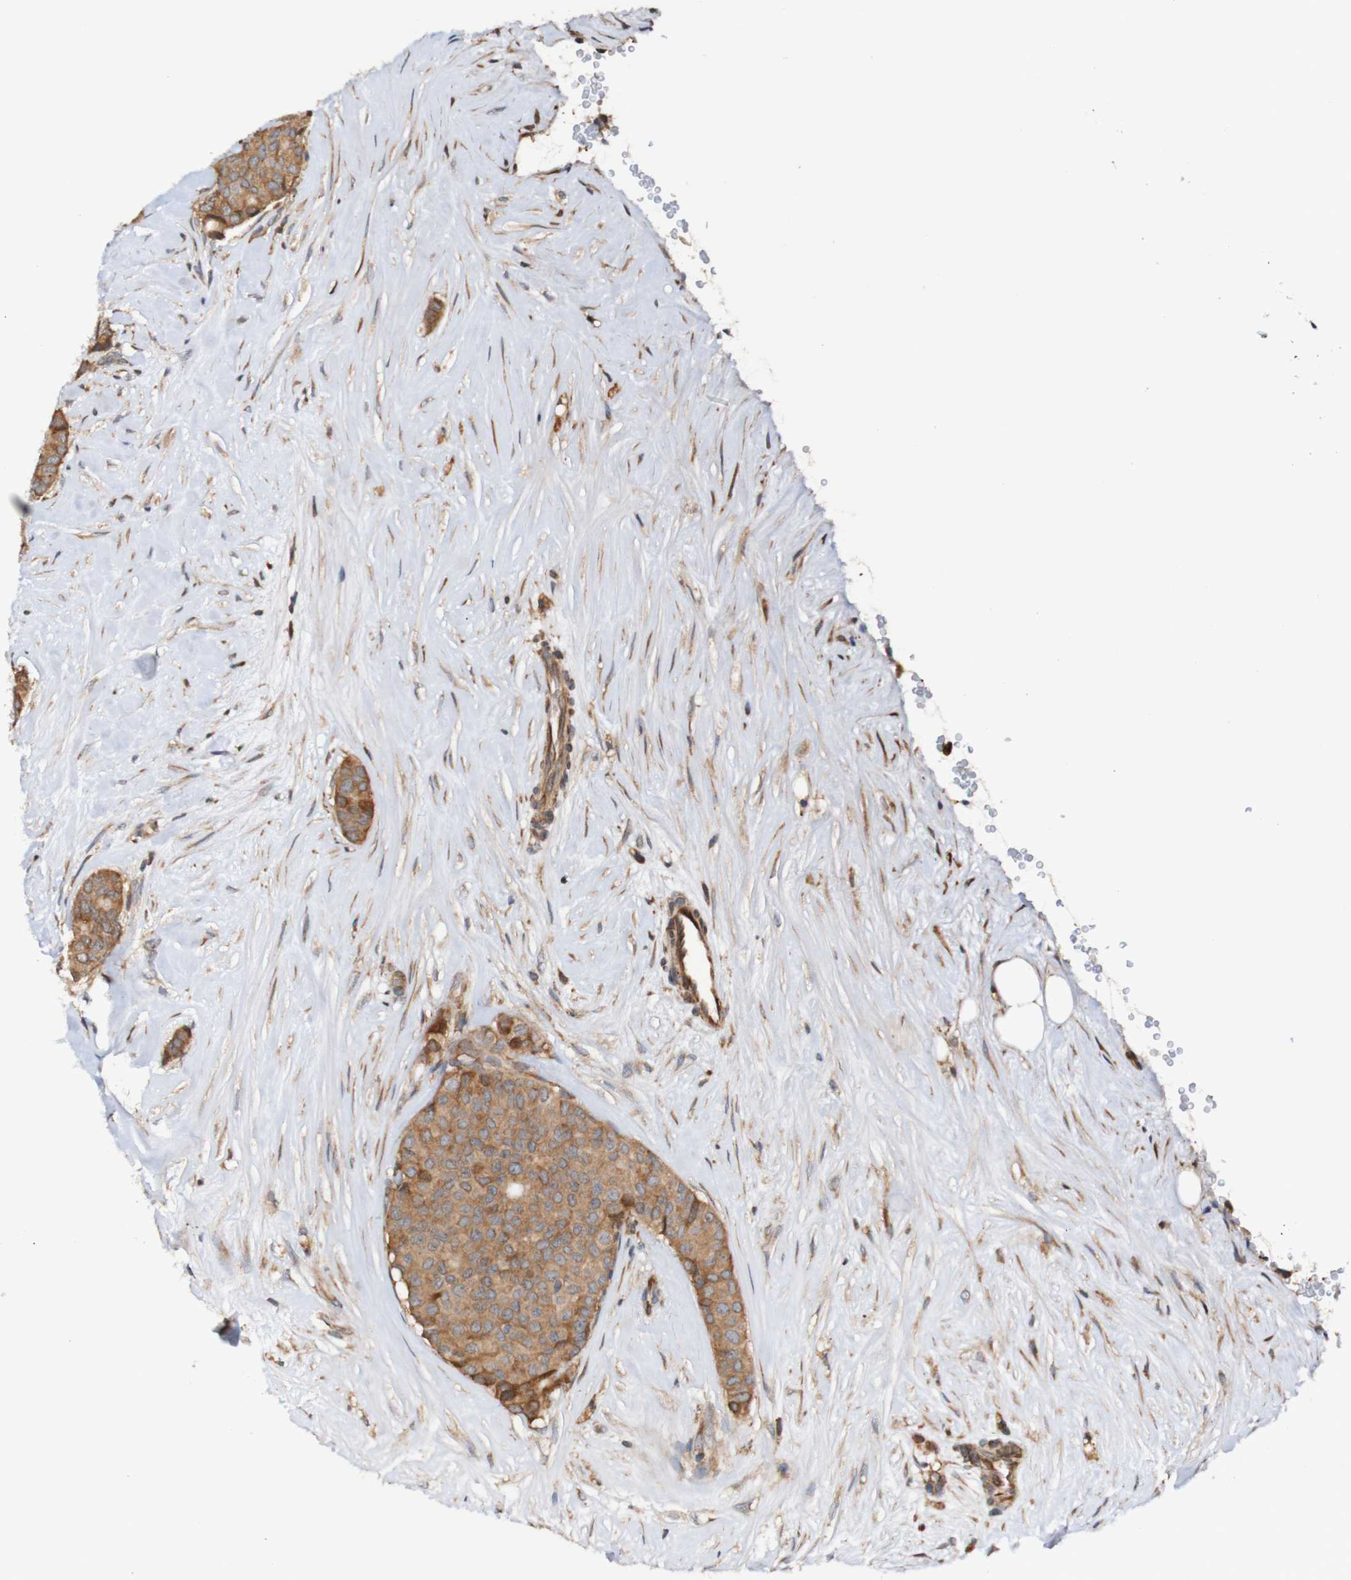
{"staining": {"intensity": "moderate", "quantity": ">75%", "location": "cytoplasmic/membranous"}, "tissue": "breast cancer", "cell_type": "Tumor cells", "image_type": "cancer", "snomed": [{"axis": "morphology", "description": "Duct carcinoma"}, {"axis": "topography", "description": "Breast"}], "caption": "This histopathology image reveals immunohistochemistry staining of human breast cancer, with medium moderate cytoplasmic/membranous staining in approximately >75% of tumor cells.", "gene": "AXIN1", "patient": {"sex": "female", "age": 75}}